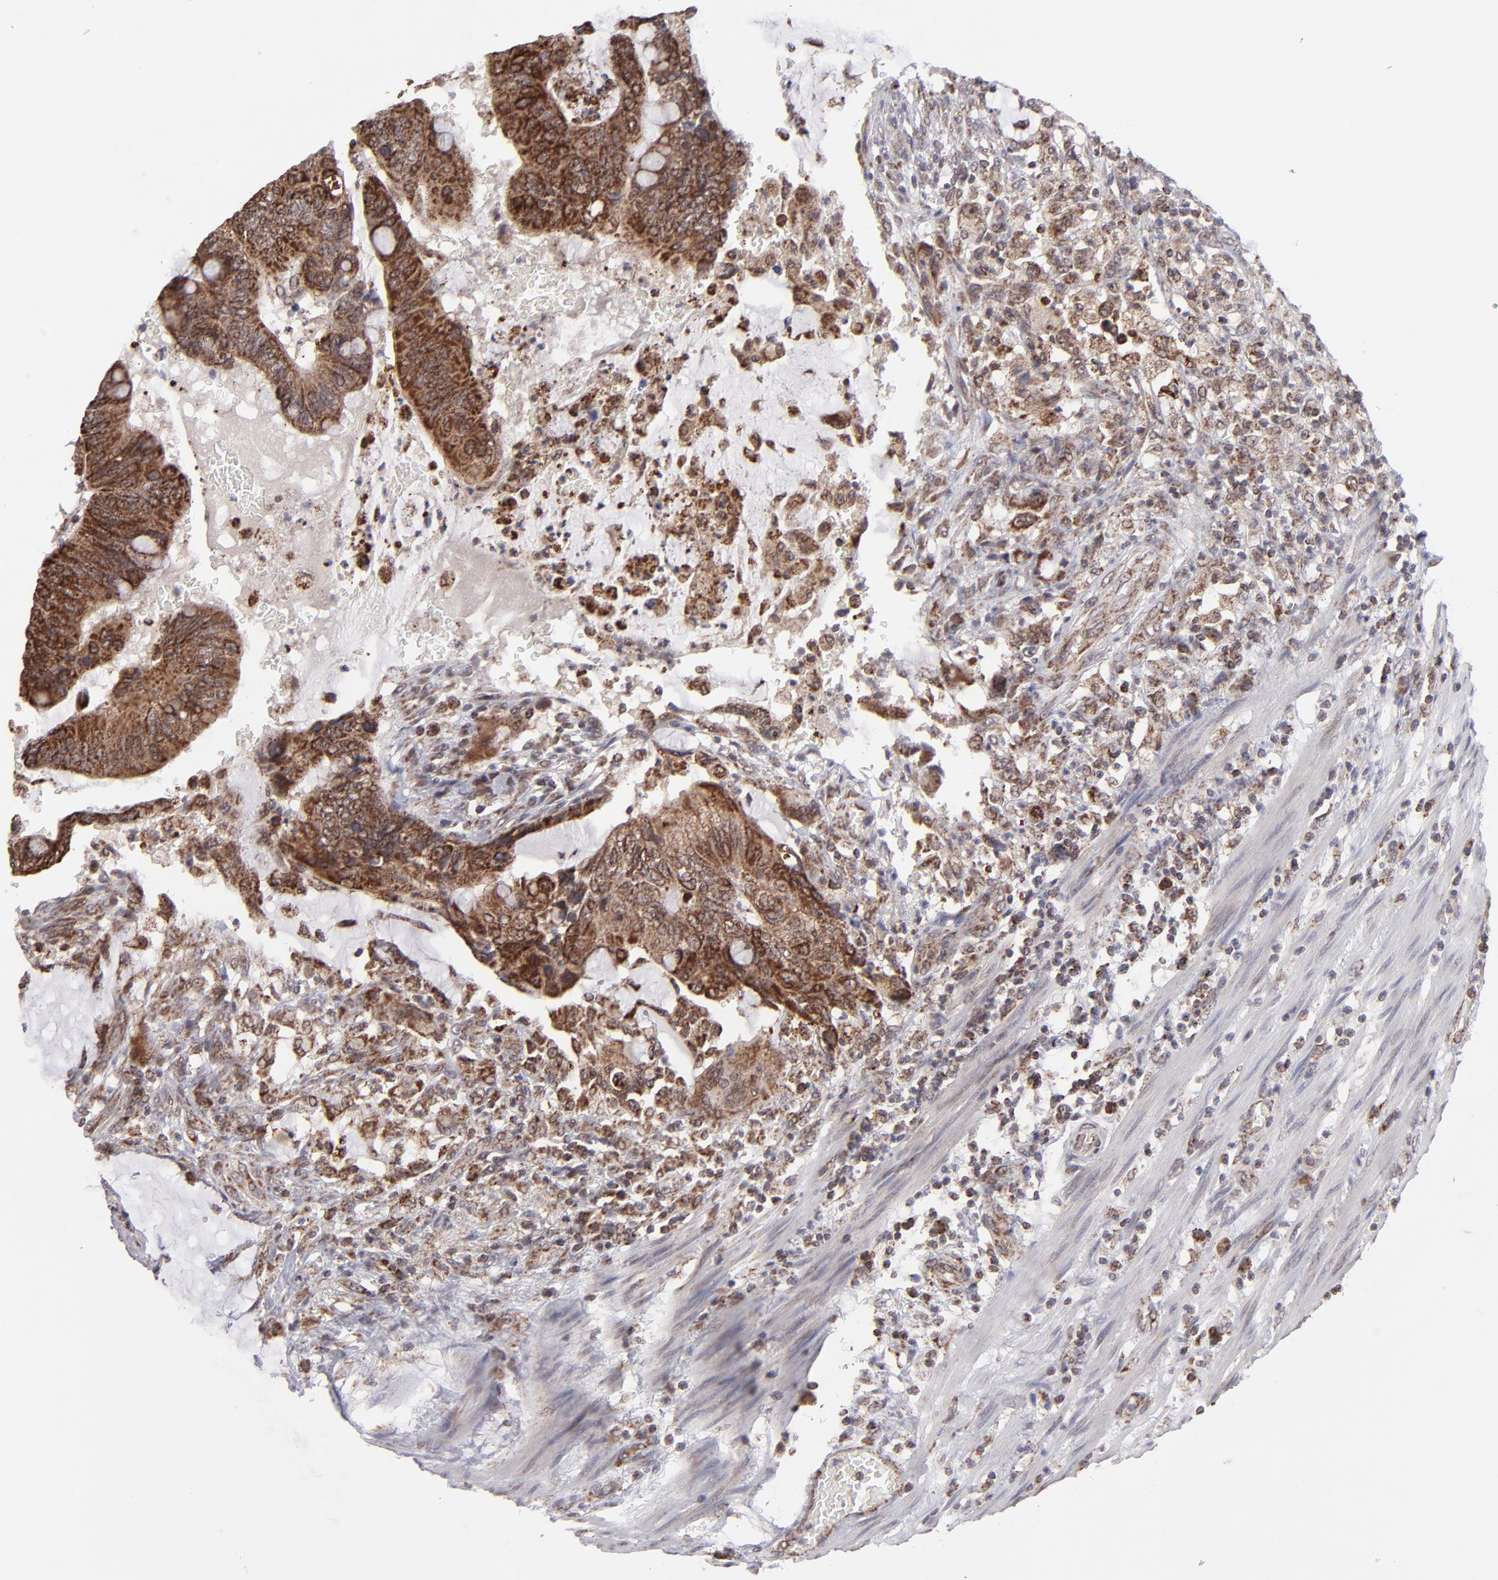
{"staining": {"intensity": "moderate", "quantity": ">75%", "location": "cytoplasmic/membranous"}, "tissue": "colorectal cancer", "cell_type": "Tumor cells", "image_type": "cancer", "snomed": [{"axis": "morphology", "description": "Normal tissue, NOS"}, {"axis": "morphology", "description": "Adenocarcinoma, NOS"}, {"axis": "topography", "description": "Rectum"}], "caption": "Tumor cells exhibit medium levels of moderate cytoplasmic/membranous positivity in approximately >75% of cells in human colorectal adenocarcinoma. Immunohistochemistry stains the protein in brown and the nuclei are stained blue.", "gene": "SLC15A1", "patient": {"sex": "male", "age": 92}}